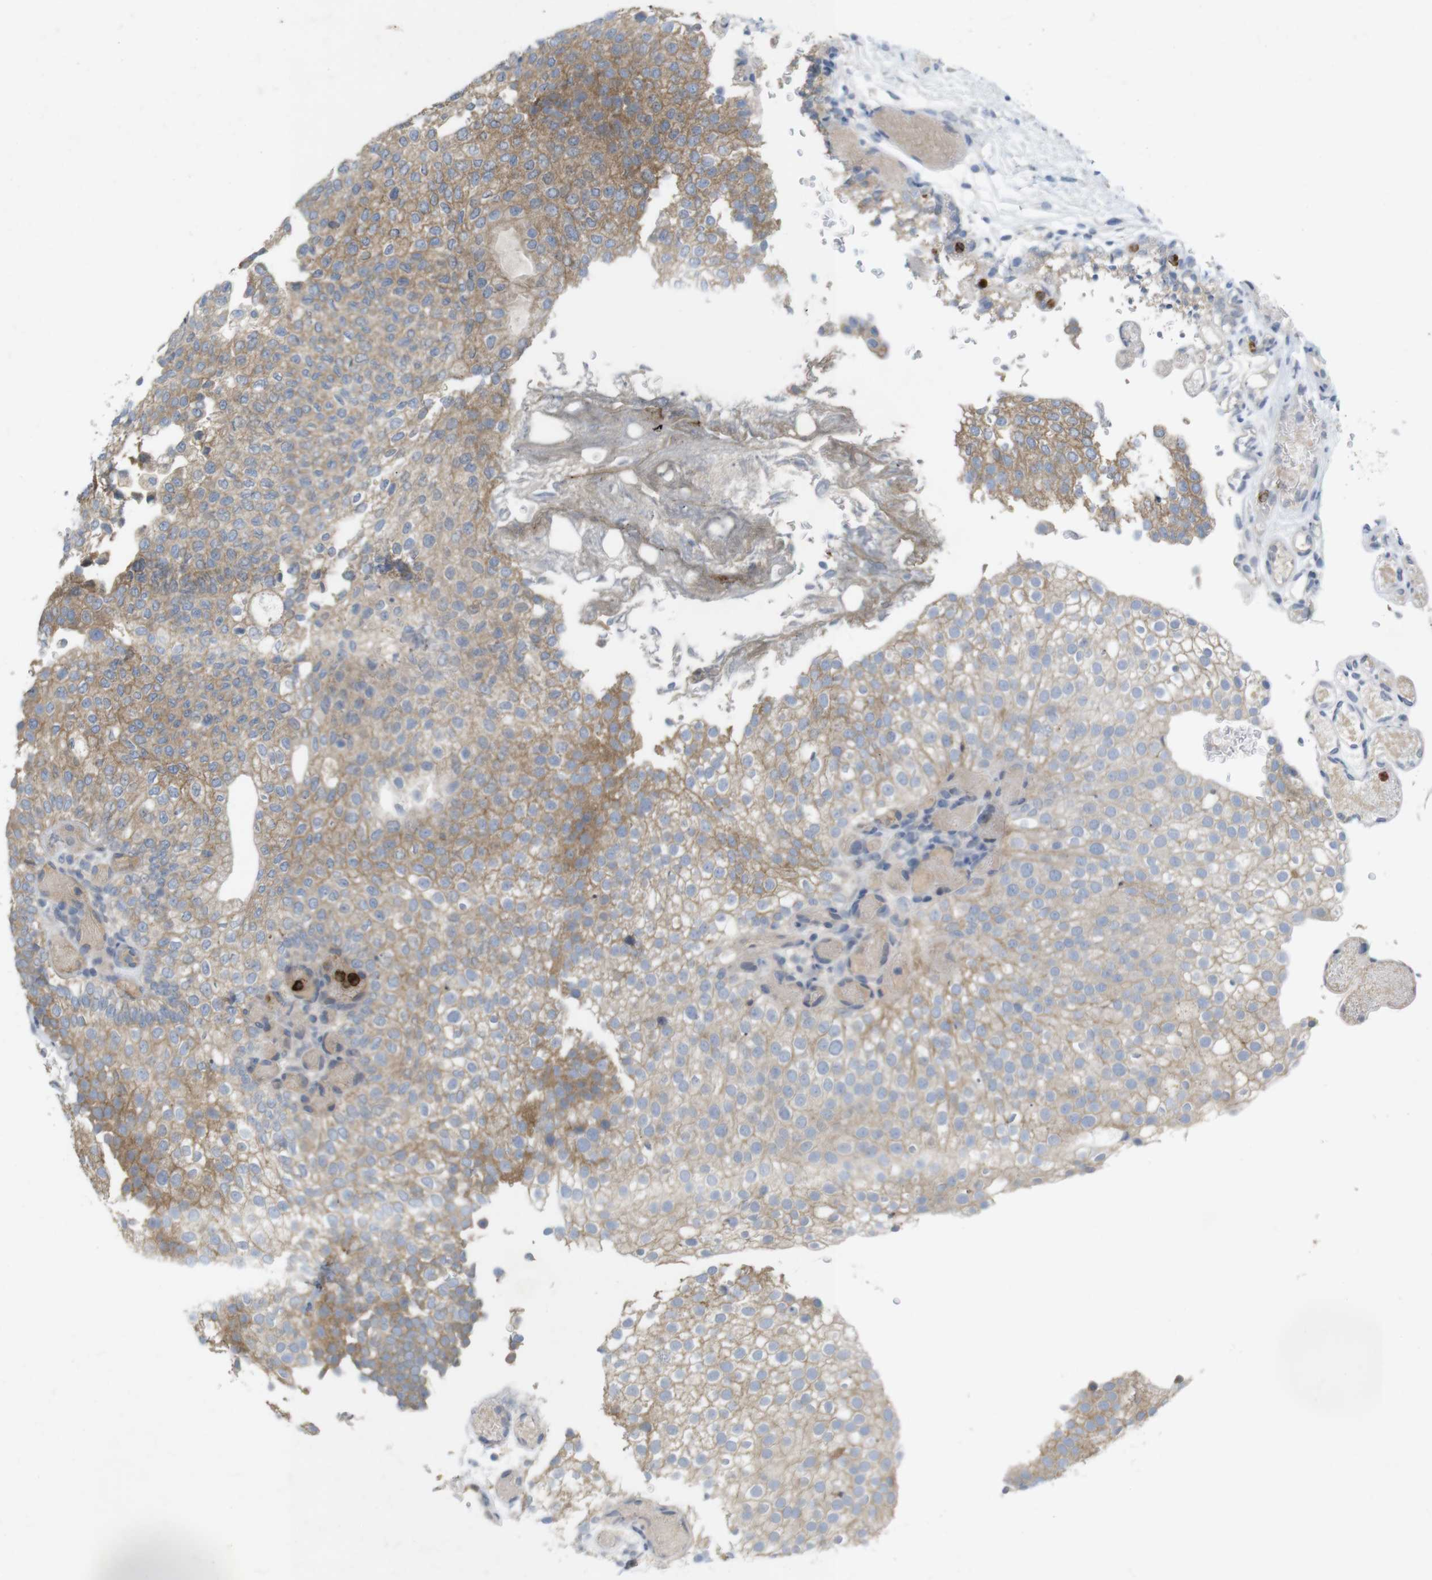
{"staining": {"intensity": "moderate", "quantity": ">75%", "location": "cytoplasmic/membranous"}, "tissue": "urothelial cancer", "cell_type": "Tumor cells", "image_type": "cancer", "snomed": [{"axis": "morphology", "description": "Urothelial carcinoma, Low grade"}, {"axis": "topography", "description": "Urinary bladder"}], "caption": "Moderate cytoplasmic/membranous protein expression is present in about >75% of tumor cells in urothelial cancer. Using DAB (brown) and hematoxylin (blue) stains, captured at high magnification using brightfield microscopy.", "gene": "TSPAN14", "patient": {"sex": "male", "age": 78}}